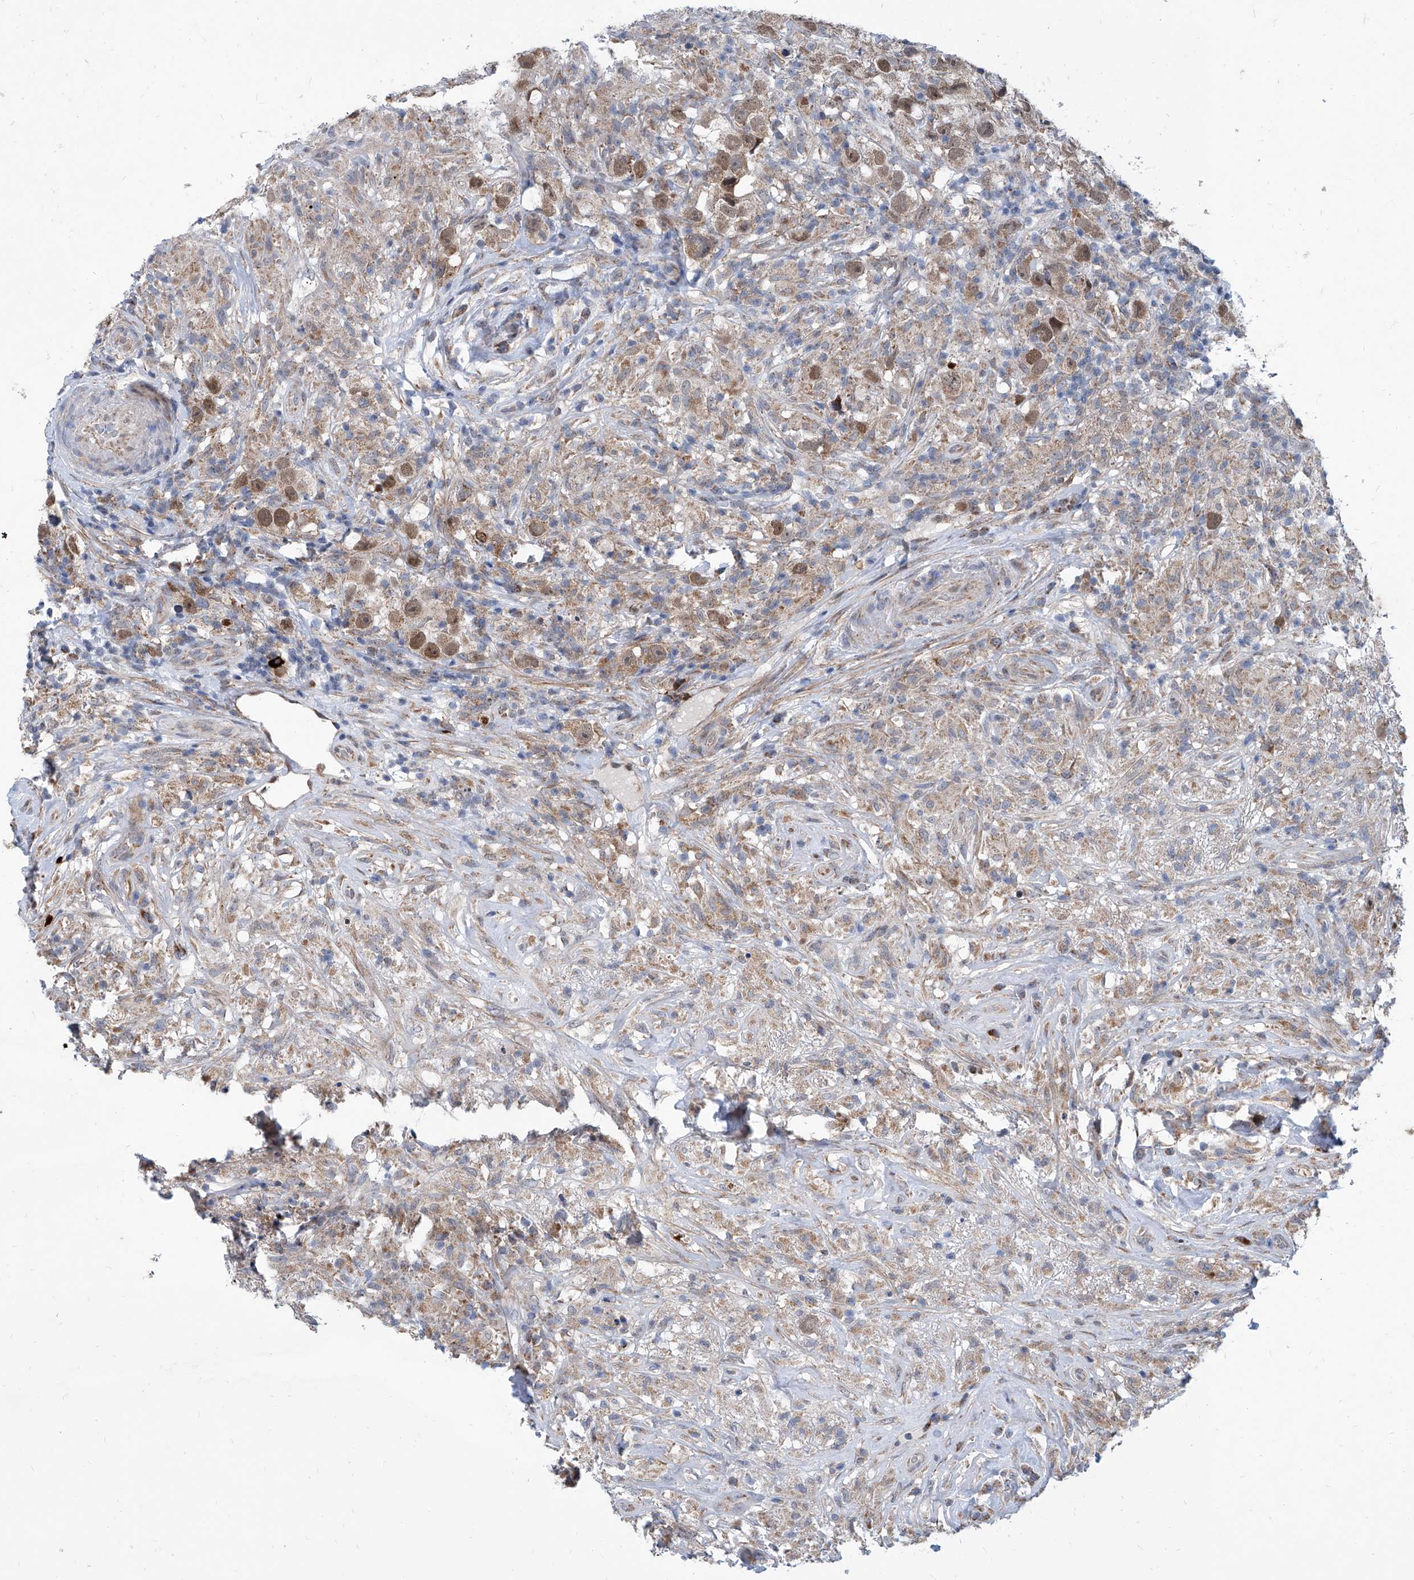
{"staining": {"intensity": "moderate", "quantity": ">75%", "location": "nuclear"}, "tissue": "testis cancer", "cell_type": "Tumor cells", "image_type": "cancer", "snomed": [{"axis": "morphology", "description": "Seminoma, NOS"}, {"axis": "topography", "description": "Testis"}], "caption": "Protein expression analysis of seminoma (testis) shows moderate nuclear positivity in approximately >75% of tumor cells.", "gene": "USP48", "patient": {"sex": "male", "age": 49}}